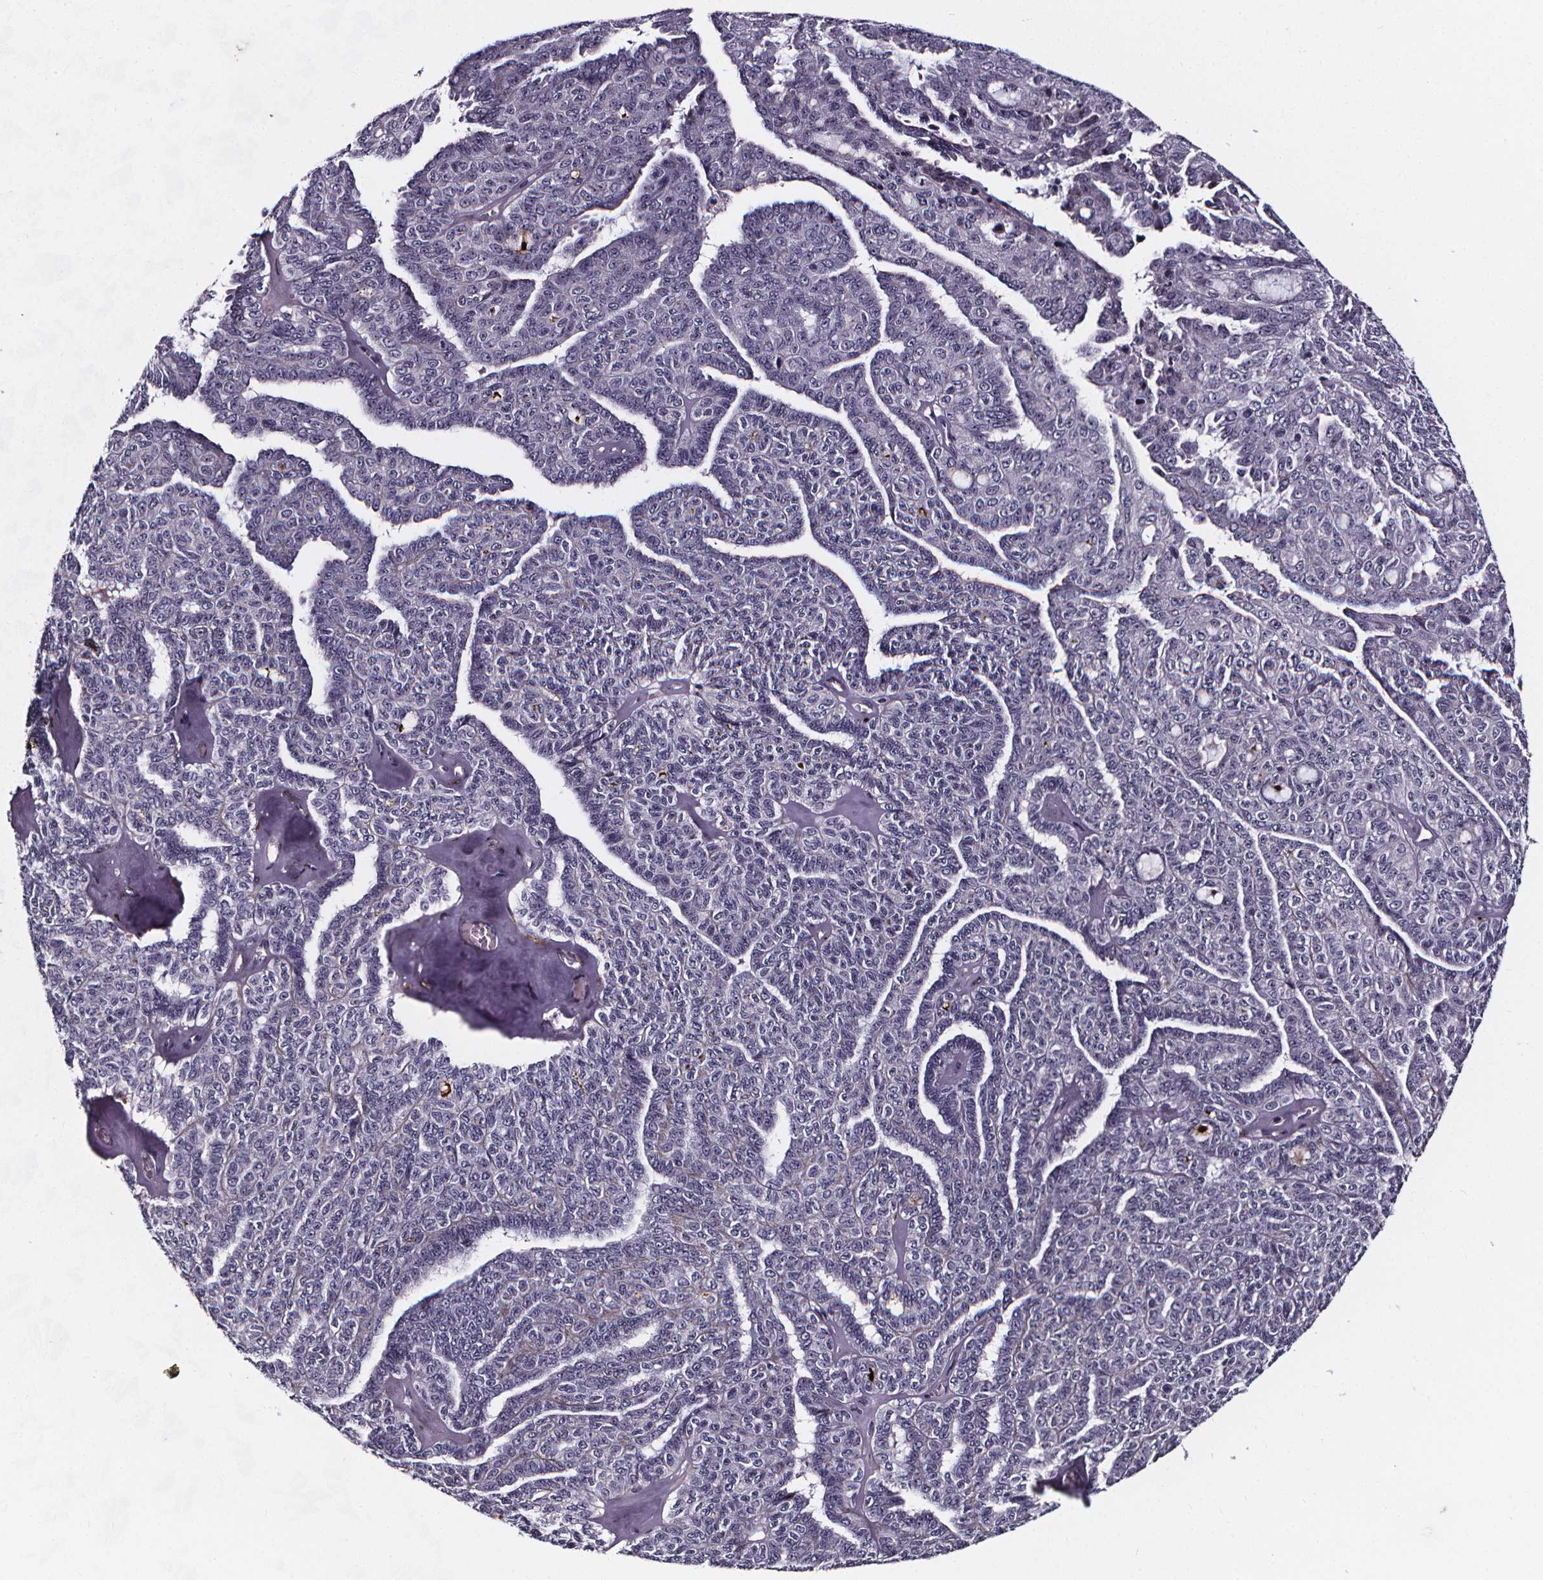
{"staining": {"intensity": "negative", "quantity": "none", "location": "none"}, "tissue": "ovarian cancer", "cell_type": "Tumor cells", "image_type": "cancer", "snomed": [{"axis": "morphology", "description": "Cystadenocarcinoma, serous, NOS"}, {"axis": "topography", "description": "Ovary"}], "caption": "Tumor cells show no significant protein staining in ovarian serous cystadenocarcinoma. (Stains: DAB (3,3'-diaminobenzidine) immunohistochemistry with hematoxylin counter stain, Microscopy: brightfield microscopy at high magnification).", "gene": "AEBP1", "patient": {"sex": "female", "age": 71}}